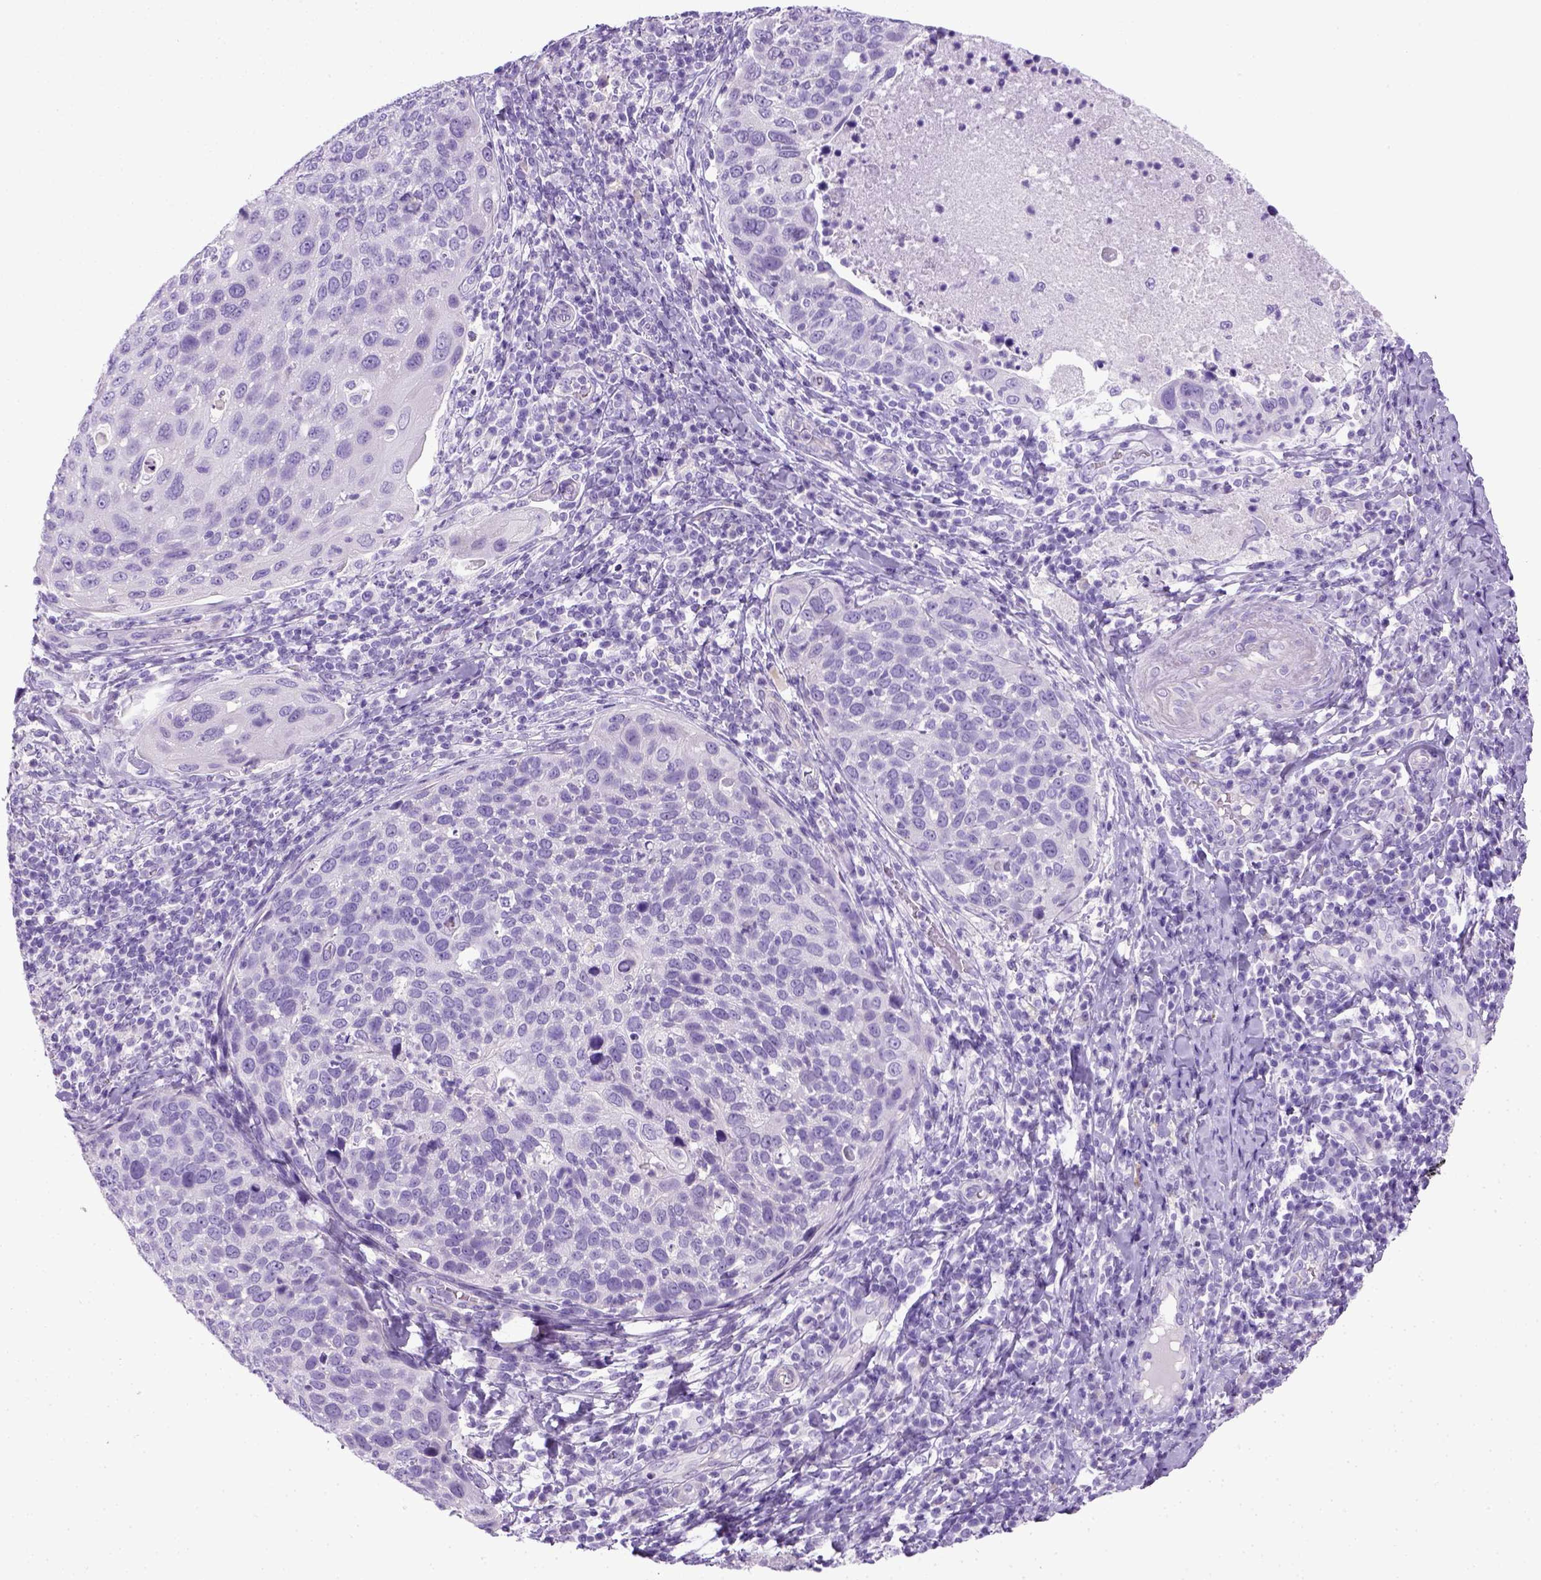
{"staining": {"intensity": "negative", "quantity": "none", "location": "none"}, "tissue": "cervical cancer", "cell_type": "Tumor cells", "image_type": "cancer", "snomed": [{"axis": "morphology", "description": "Squamous cell carcinoma, NOS"}, {"axis": "topography", "description": "Cervix"}], "caption": "Micrograph shows no protein staining in tumor cells of cervical cancer tissue.", "gene": "KRT71", "patient": {"sex": "female", "age": 54}}